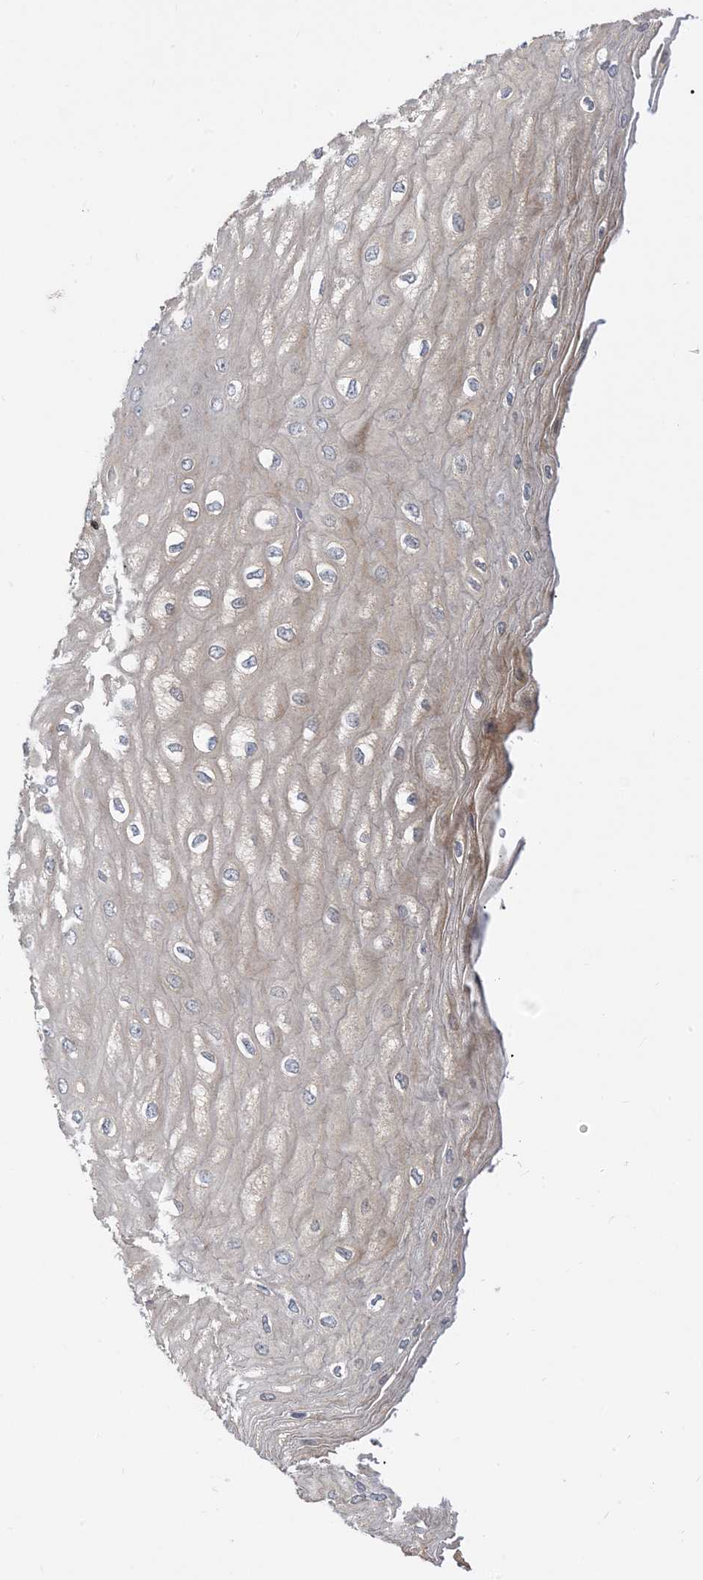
{"staining": {"intensity": "negative", "quantity": "none", "location": "none"}, "tissue": "esophagus", "cell_type": "Squamous epithelial cells", "image_type": "normal", "snomed": [{"axis": "morphology", "description": "Normal tissue, NOS"}, {"axis": "topography", "description": "Esophagus"}], "caption": "Protein analysis of unremarkable esophagus reveals no significant expression in squamous epithelial cells.", "gene": "AOC1", "patient": {"sex": "male", "age": 60}}